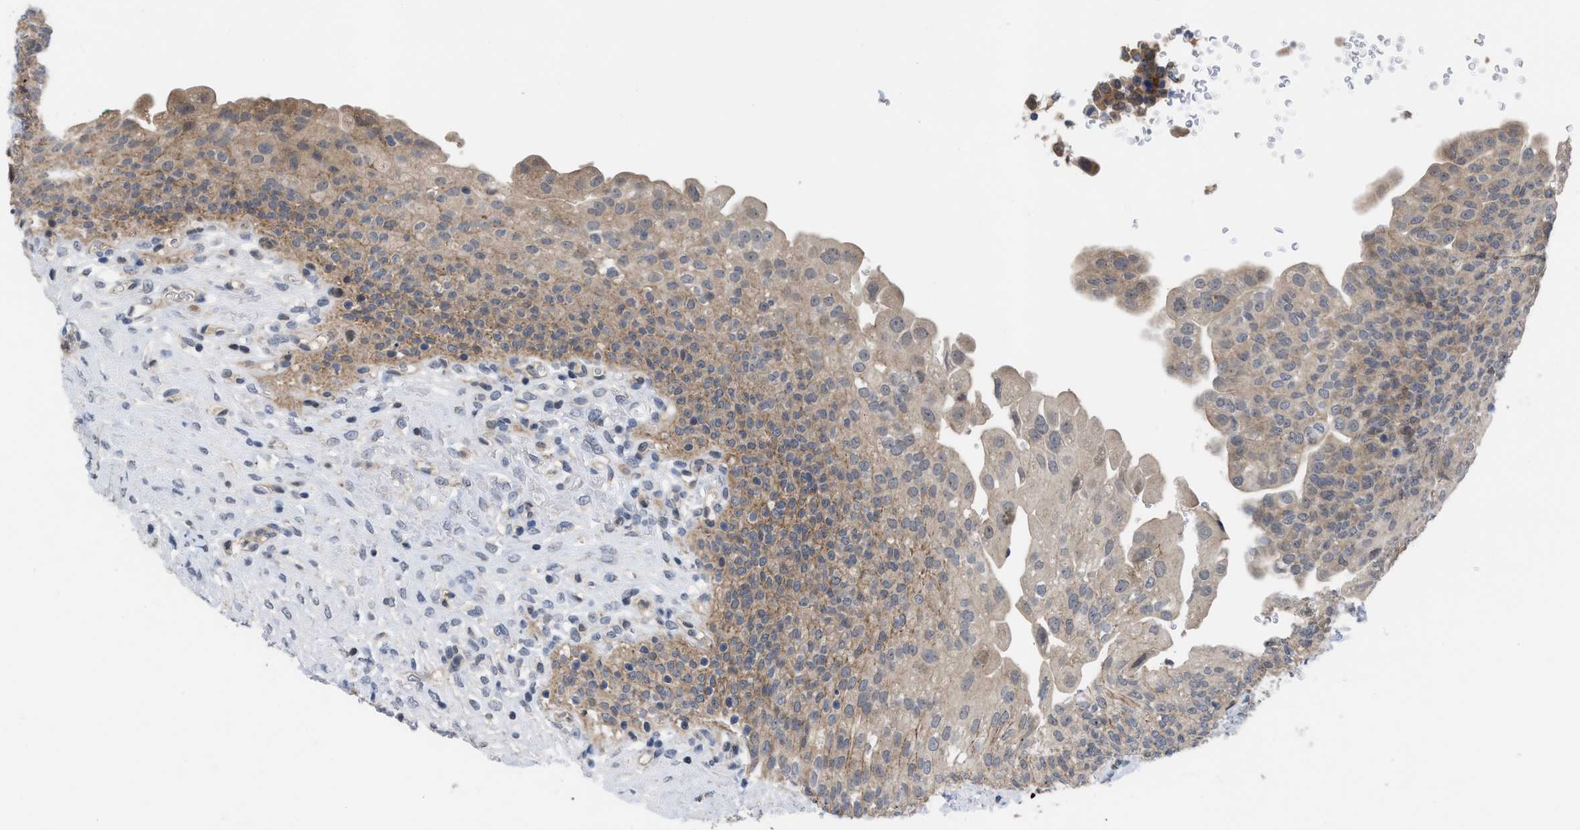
{"staining": {"intensity": "moderate", "quantity": ">75%", "location": "cytoplasmic/membranous"}, "tissue": "urinary bladder", "cell_type": "Urothelial cells", "image_type": "normal", "snomed": [{"axis": "morphology", "description": "Urothelial carcinoma, High grade"}, {"axis": "topography", "description": "Urinary bladder"}], "caption": "Immunohistochemistry image of benign urinary bladder: human urinary bladder stained using IHC displays medium levels of moderate protein expression localized specifically in the cytoplasmic/membranous of urothelial cells, appearing as a cytoplasmic/membranous brown color.", "gene": "LDAF1", "patient": {"sex": "male", "age": 46}}